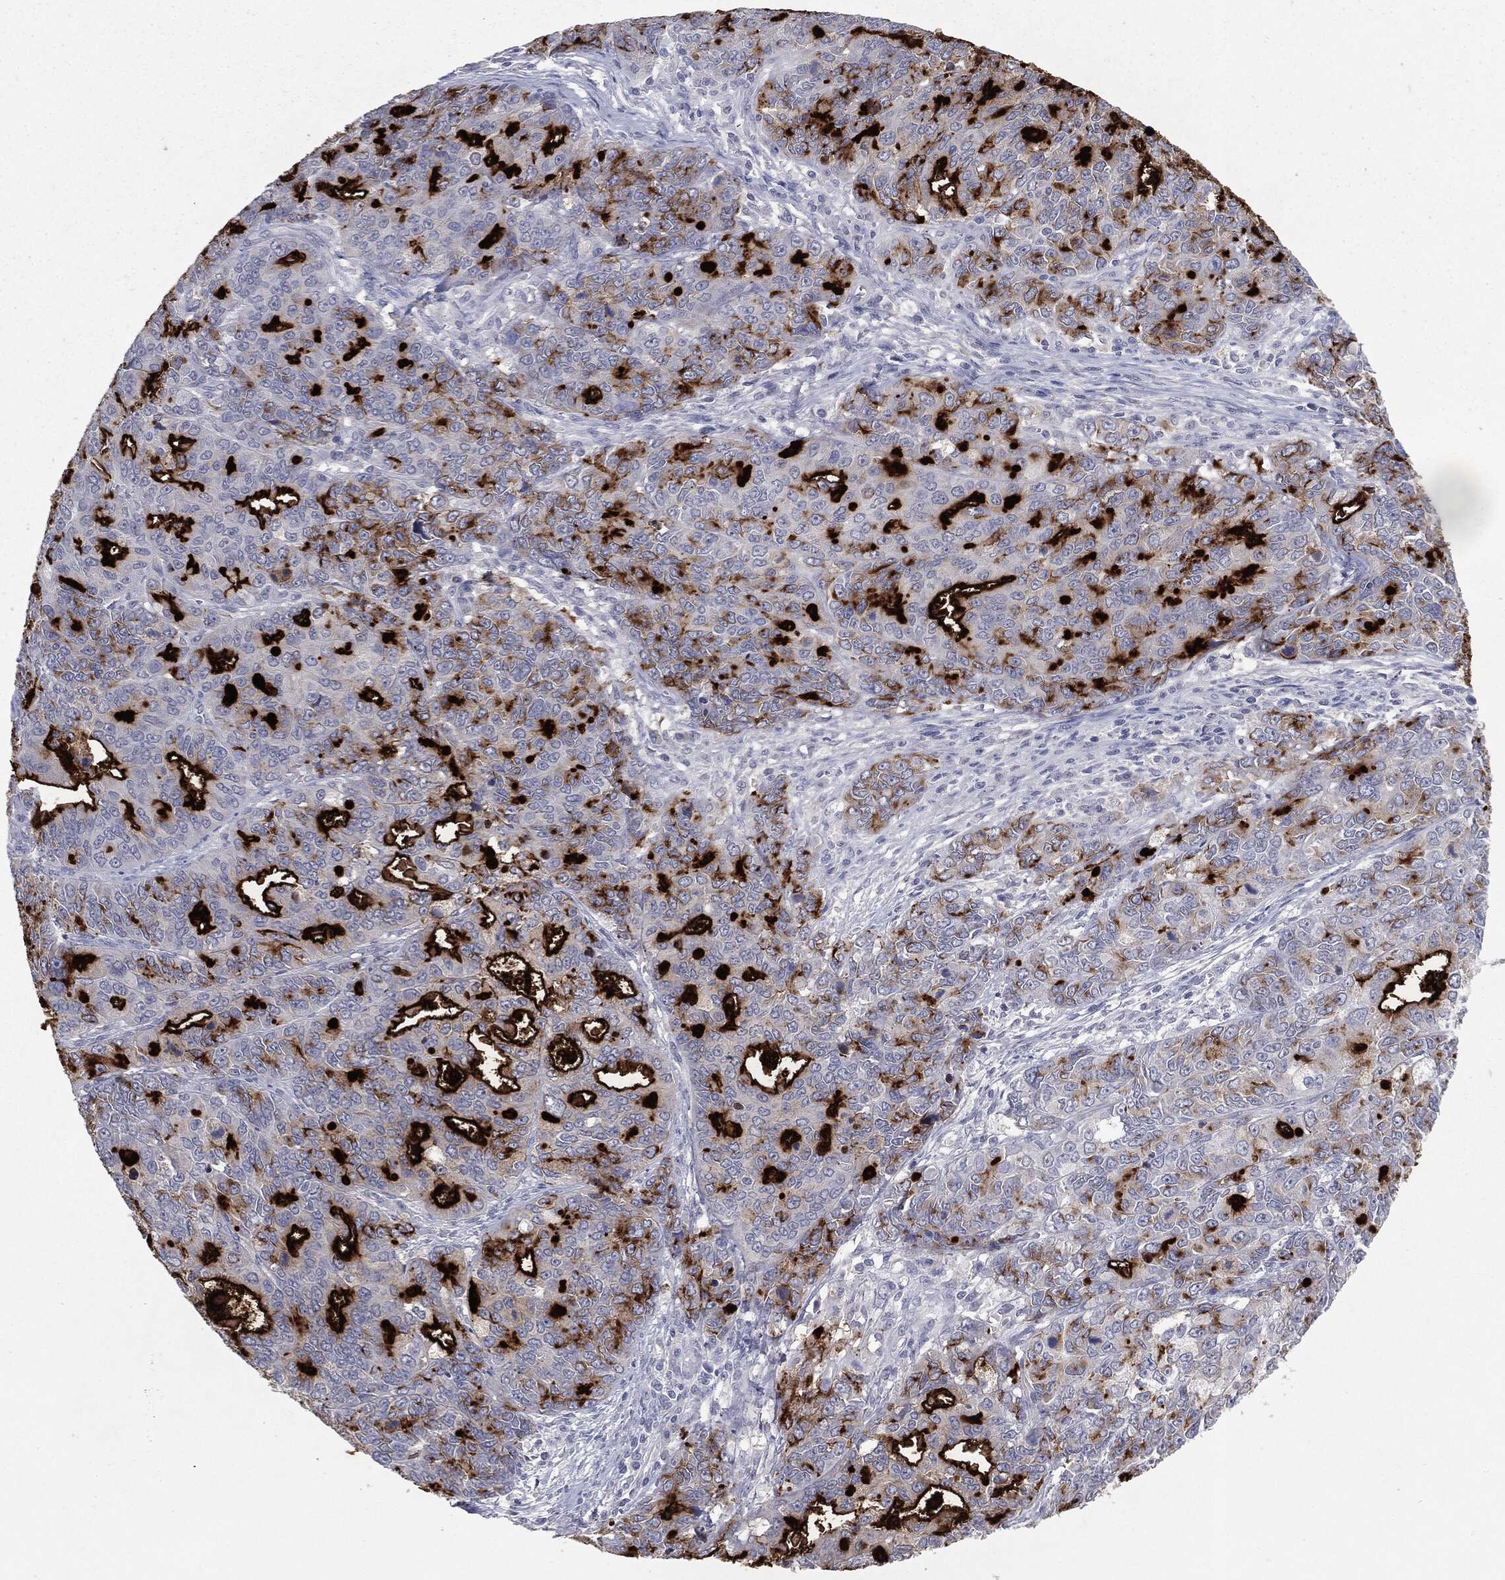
{"staining": {"intensity": "strong", "quantity": "25%-75%", "location": "cytoplasmic/membranous"}, "tissue": "endometrial cancer", "cell_type": "Tumor cells", "image_type": "cancer", "snomed": [{"axis": "morphology", "description": "Adenocarcinoma, NOS"}, {"axis": "topography", "description": "Uterus"}], "caption": "Endometrial cancer (adenocarcinoma) tissue shows strong cytoplasmic/membranous expression in approximately 25%-75% of tumor cells", "gene": "MUC1", "patient": {"sex": "female", "age": 79}}